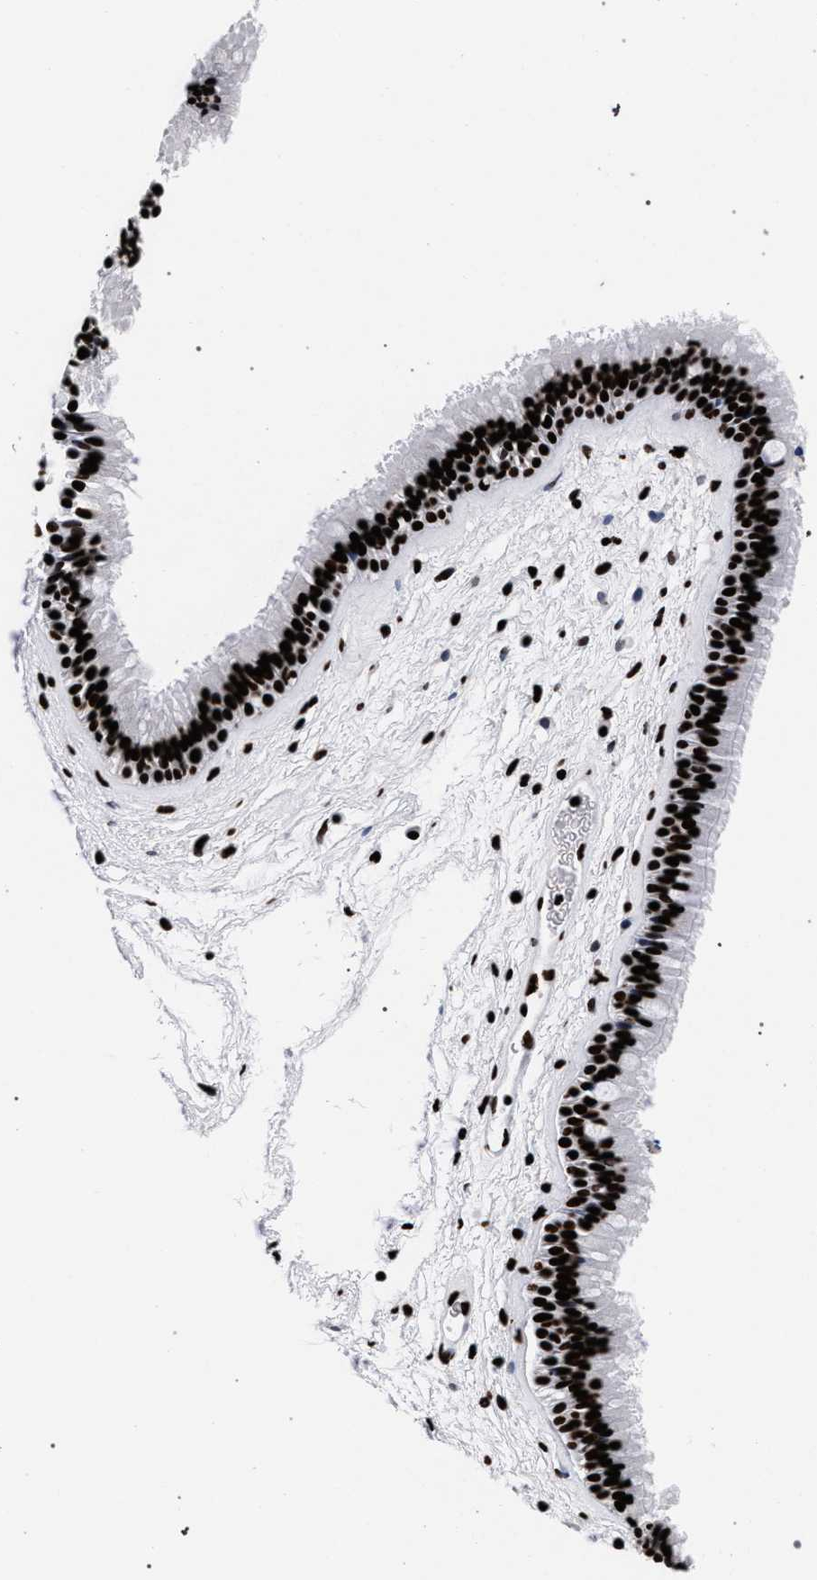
{"staining": {"intensity": "strong", "quantity": ">75%", "location": "nuclear"}, "tissue": "nasopharynx", "cell_type": "Respiratory epithelial cells", "image_type": "normal", "snomed": [{"axis": "morphology", "description": "Normal tissue, NOS"}, {"axis": "morphology", "description": "Inflammation, NOS"}, {"axis": "topography", "description": "Nasopharynx"}], "caption": "Strong nuclear protein positivity is identified in about >75% of respiratory epithelial cells in nasopharynx.", "gene": "HNRNPA1", "patient": {"sex": "male", "age": 48}}